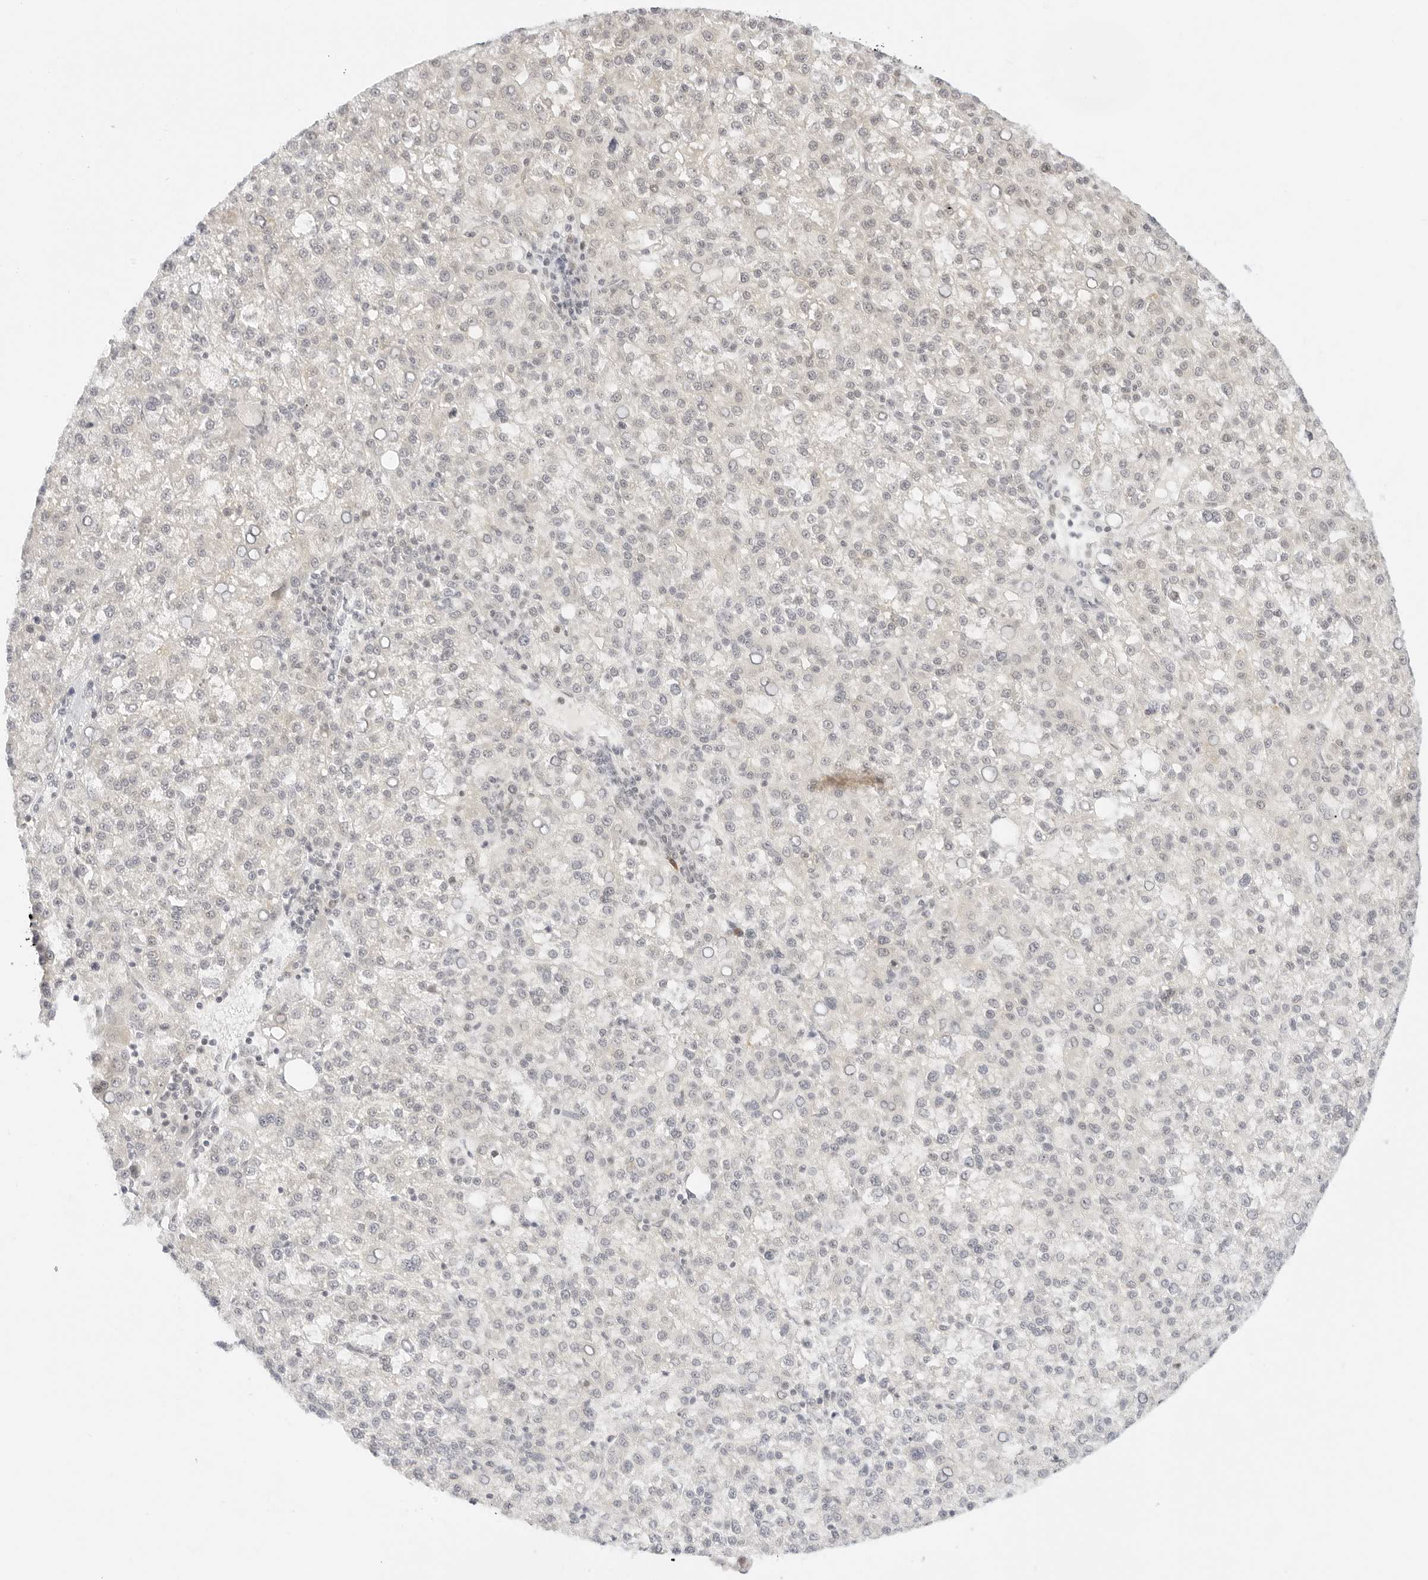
{"staining": {"intensity": "negative", "quantity": "none", "location": "none"}, "tissue": "liver cancer", "cell_type": "Tumor cells", "image_type": "cancer", "snomed": [{"axis": "morphology", "description": "Carcinoma, Hepatocellular, NOS"}, {"axis": "topography", "description": "Liver"}], "caption": "High magnification brightfield microscopy of hepatocellular carcinoma (liver) stained with DAB (brown) and counterstained with hematoxylin (blue): tumor cells show no significant expression. Brightfield microscopy of immunohistochemistry (IHC) stained with DAB (3,3'-diaminobenzidine) (brown) and hematoxylin (blue), captured at high magnification.", "gene": "POLR3C", "patient": {"sex": "female", "age": 58}}